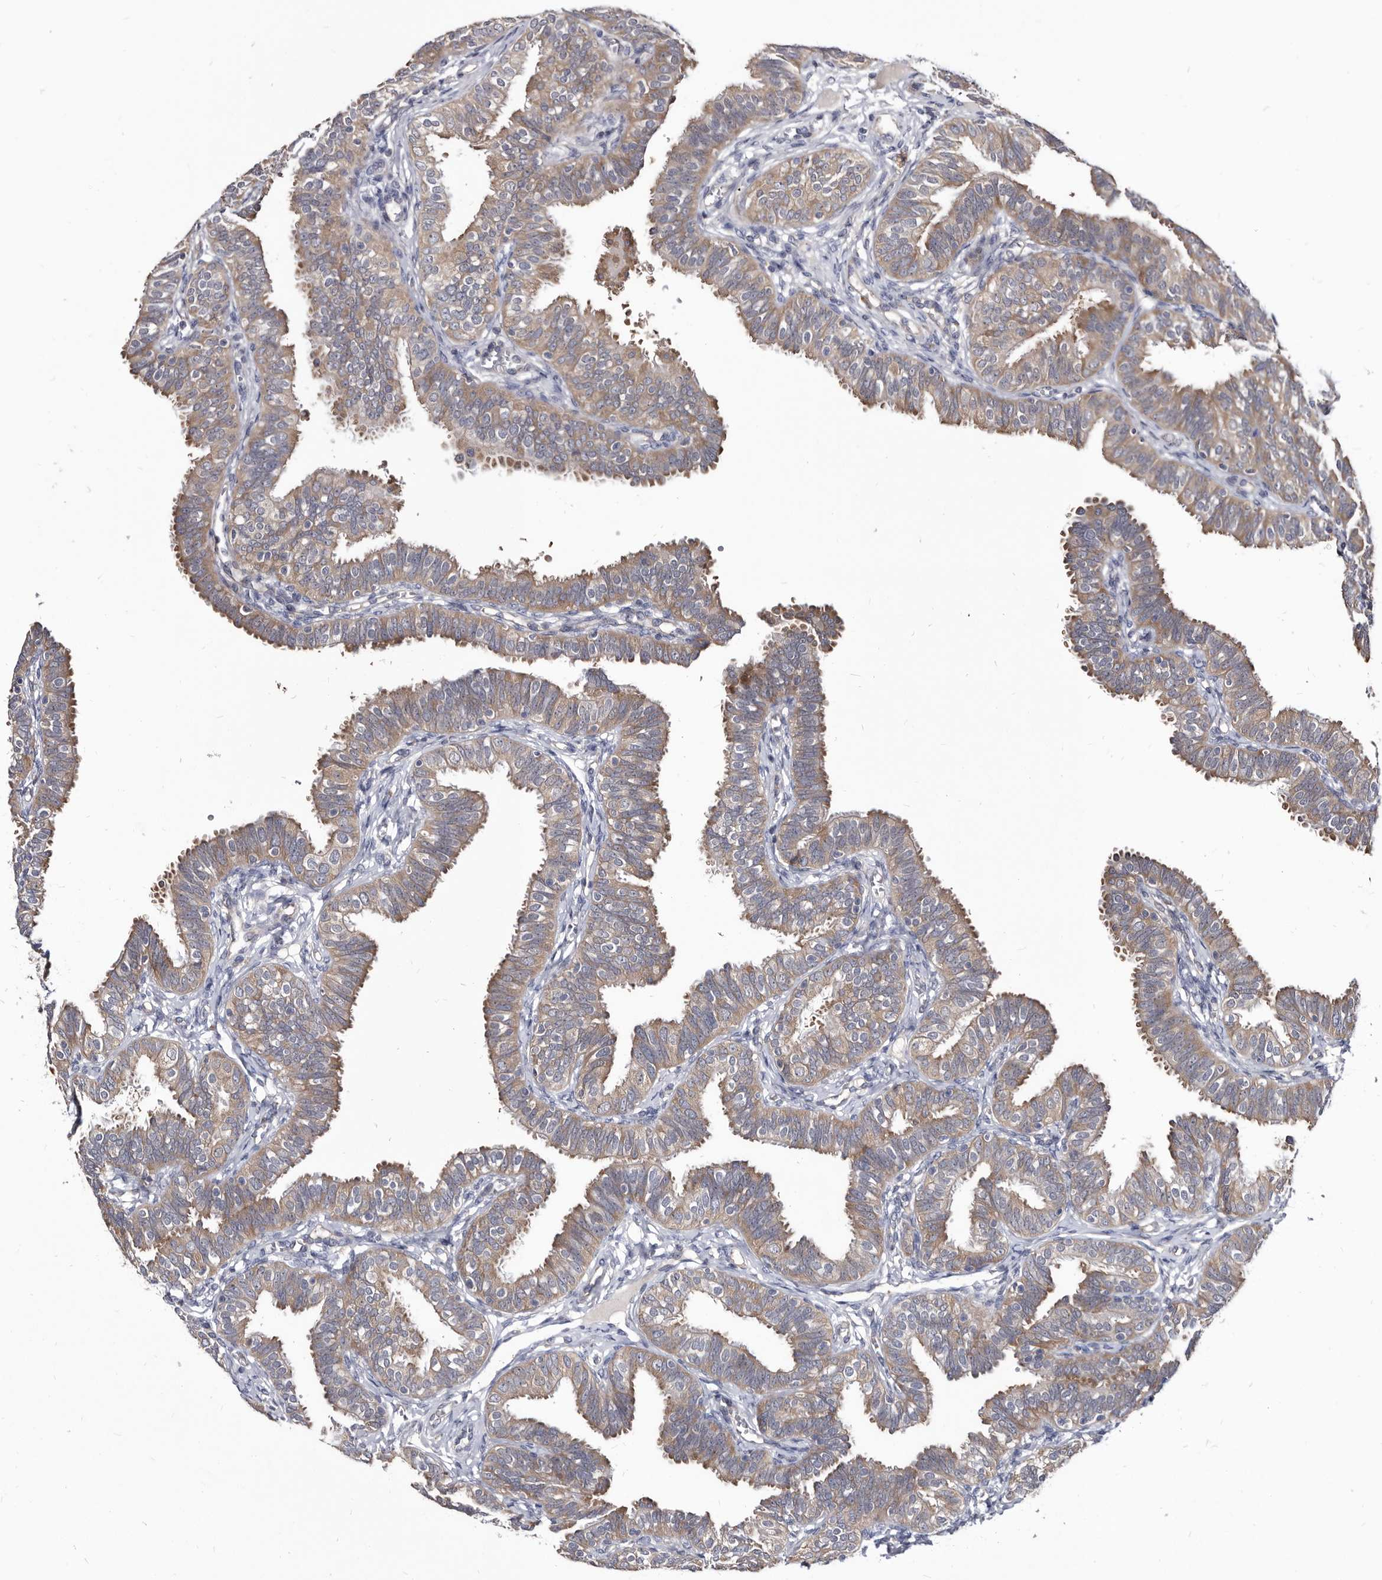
{"staining": {"intensity": "weak", "quantity": "25%-75%", "location": "cytoplasmic/membranous"}, "tissue": "fallopian tube", "cell_type": "Glandular cells", "image_type": "normal", "snomed": [{"axis": "morphology", "description": "Normal tissue, NOS"}, {"axis": "topography", "description": "Fallopian tube"}], "caption": "This photomicrograph demonstrates immunohistochemistry staining of benign human fallopian tube, with low weak cytoplasmic/membranous positivity in approximately 25%-75% of glandular cells.", "gene": "ABCF2", "patient": {"sex": "female", "age": 35}}